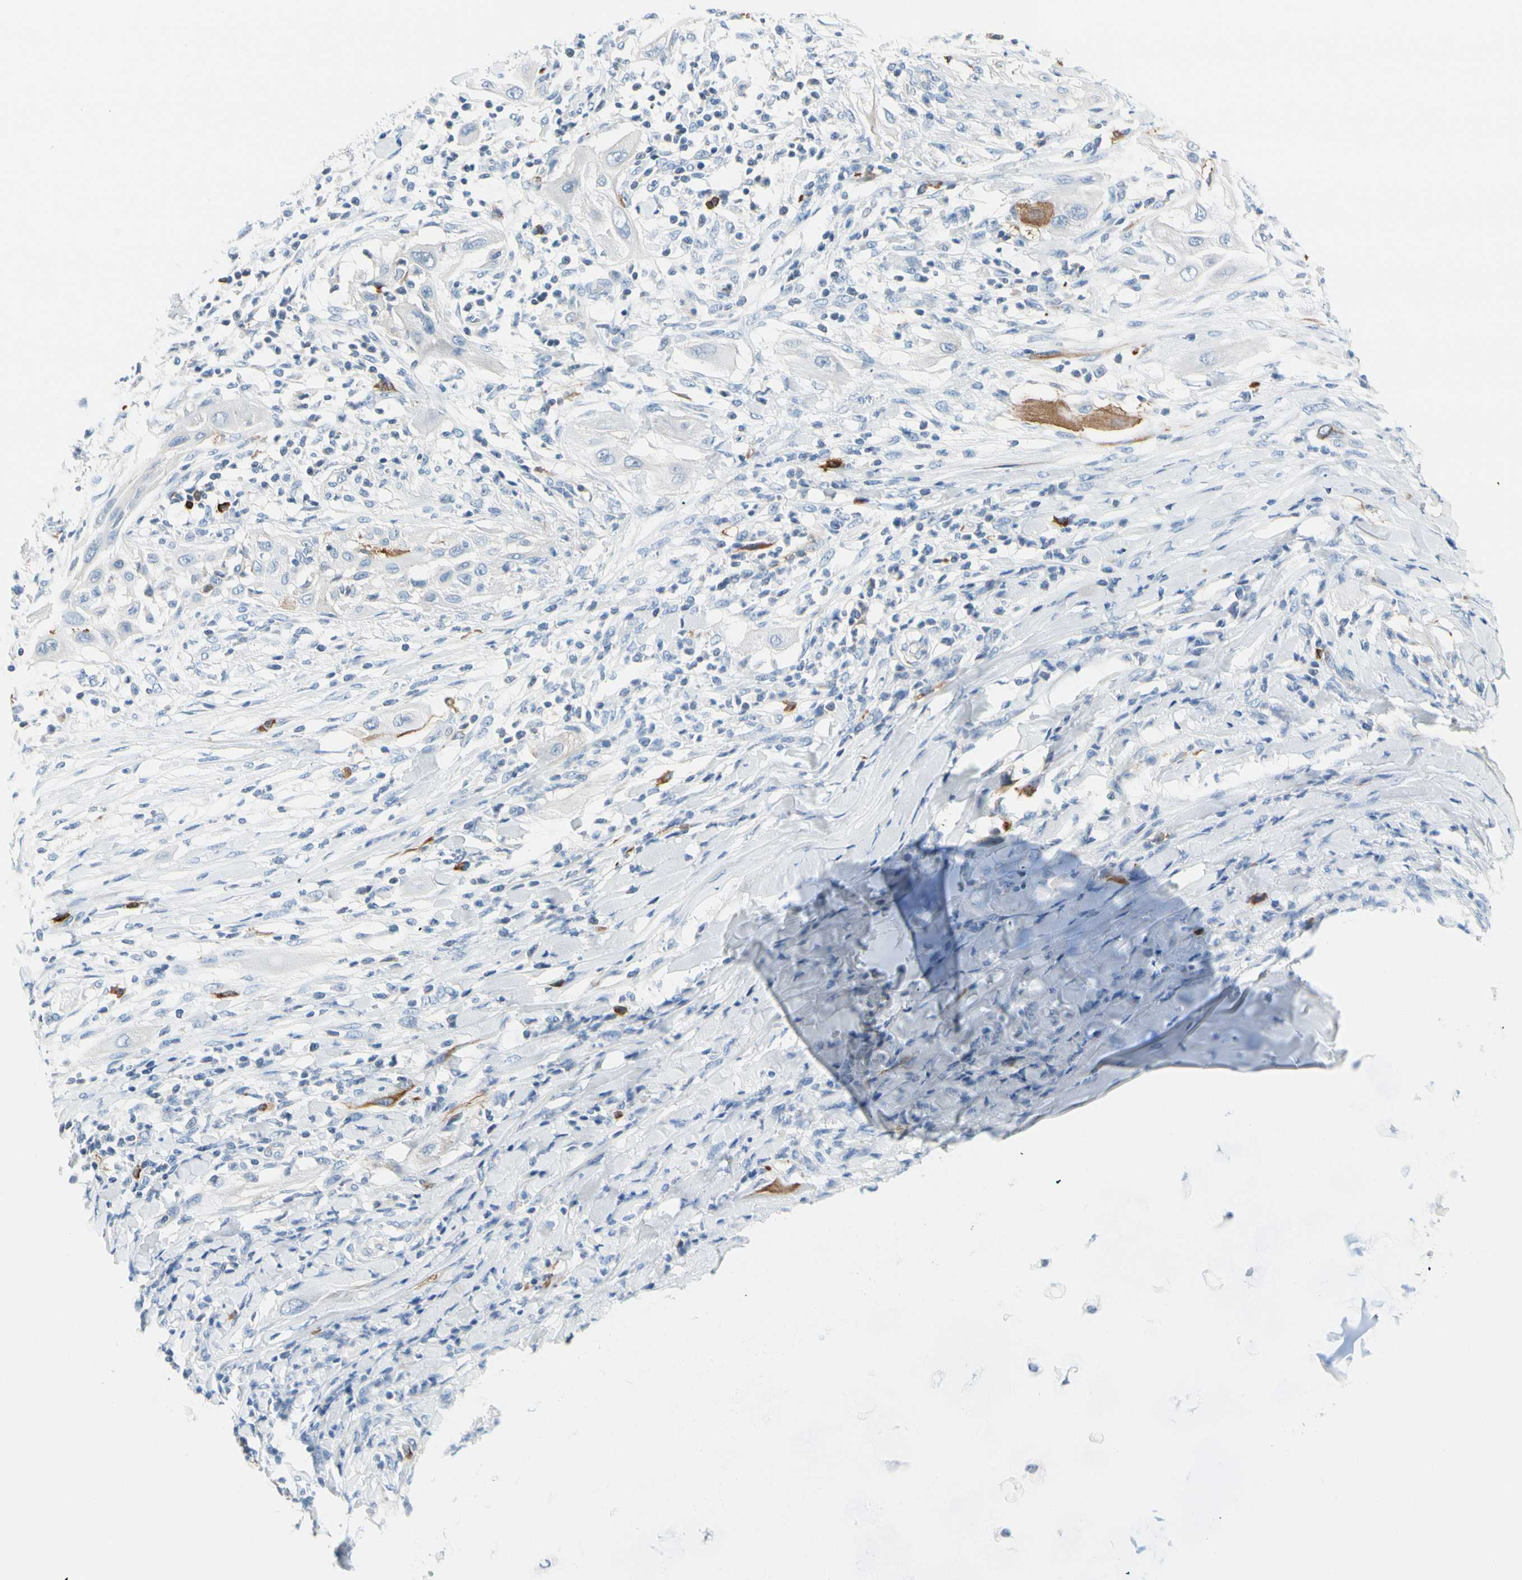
{"staining": {"intensity": "moderate", "quantity": "<25%", "location": "cytoplasmic/membranous"}, "tissue": "lung cancer", "cell_type": "Tumor cells", "image_type": "cancer", "snomed": [{"axis": "morphology", "description": "Squamous cell carcinoma, NOS"}, {"axis": "topography", "description": "Lung"}], "caption": "Tumor cells show moderate cytoplasmic/membranous staining in approximately <25% of cells in squamous cell carcinoma (lung).", "gene": "TACC3", "patient": {"sex": "female", "age": 47}}